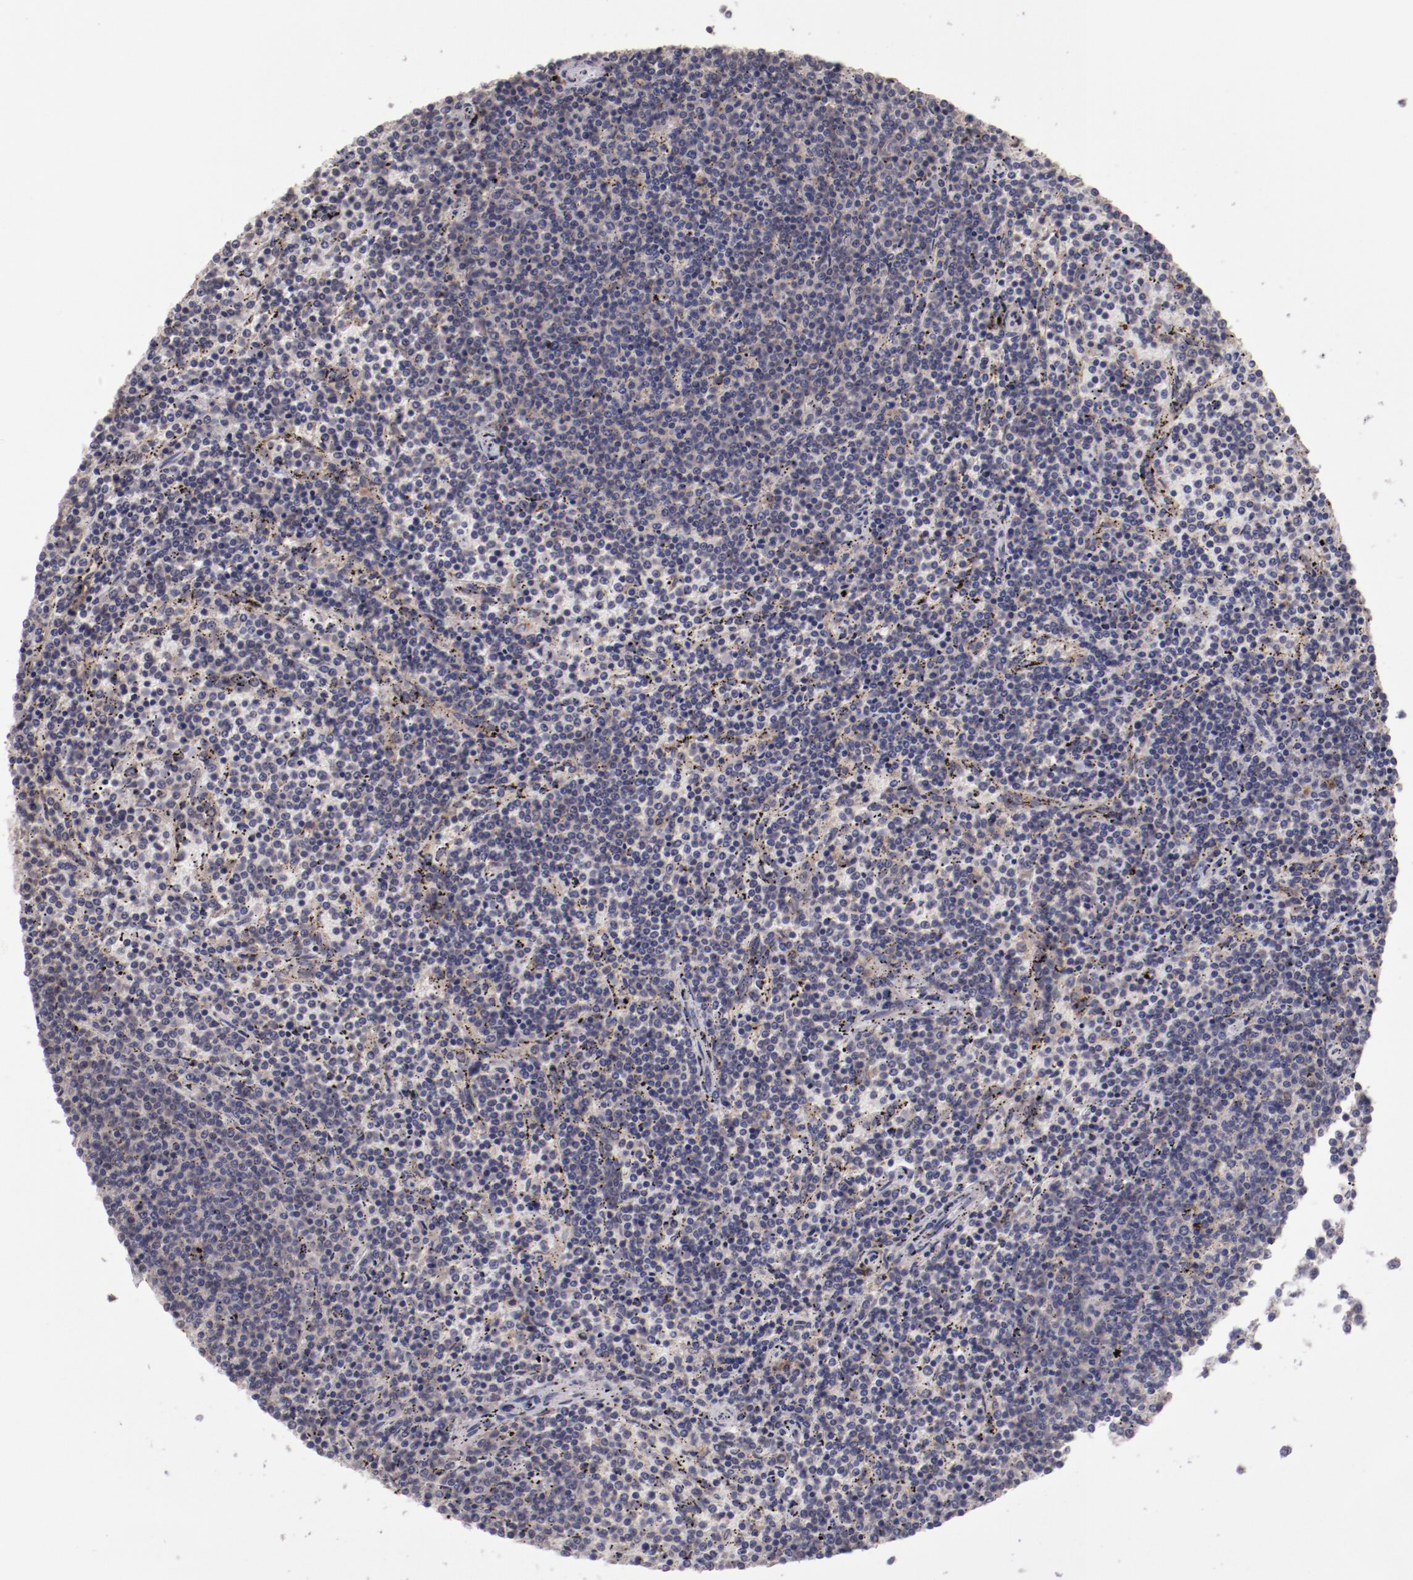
{"staining": {"intensity": "weak", "quantity": "25%-75%", "location": "cytoplasmic/membranous"}, "tissue": "lymphoma", "cell_type": "Tumor cells", "image_type": "cancer", "snomed": [{"axis": "morphology", "description": "Malignant lymphoma, non-Hodgkin's type, Low grade"}, {"axis": "topography", "description": "Spleen"}], "caption": "Human lymphoma stained with a brown dye reveals weak cytoplasmic/membranous positive expression in about 25%-75% of tumor cells.", "gene": "IL12A", "patient": {"sex": "female", "age": 50}}